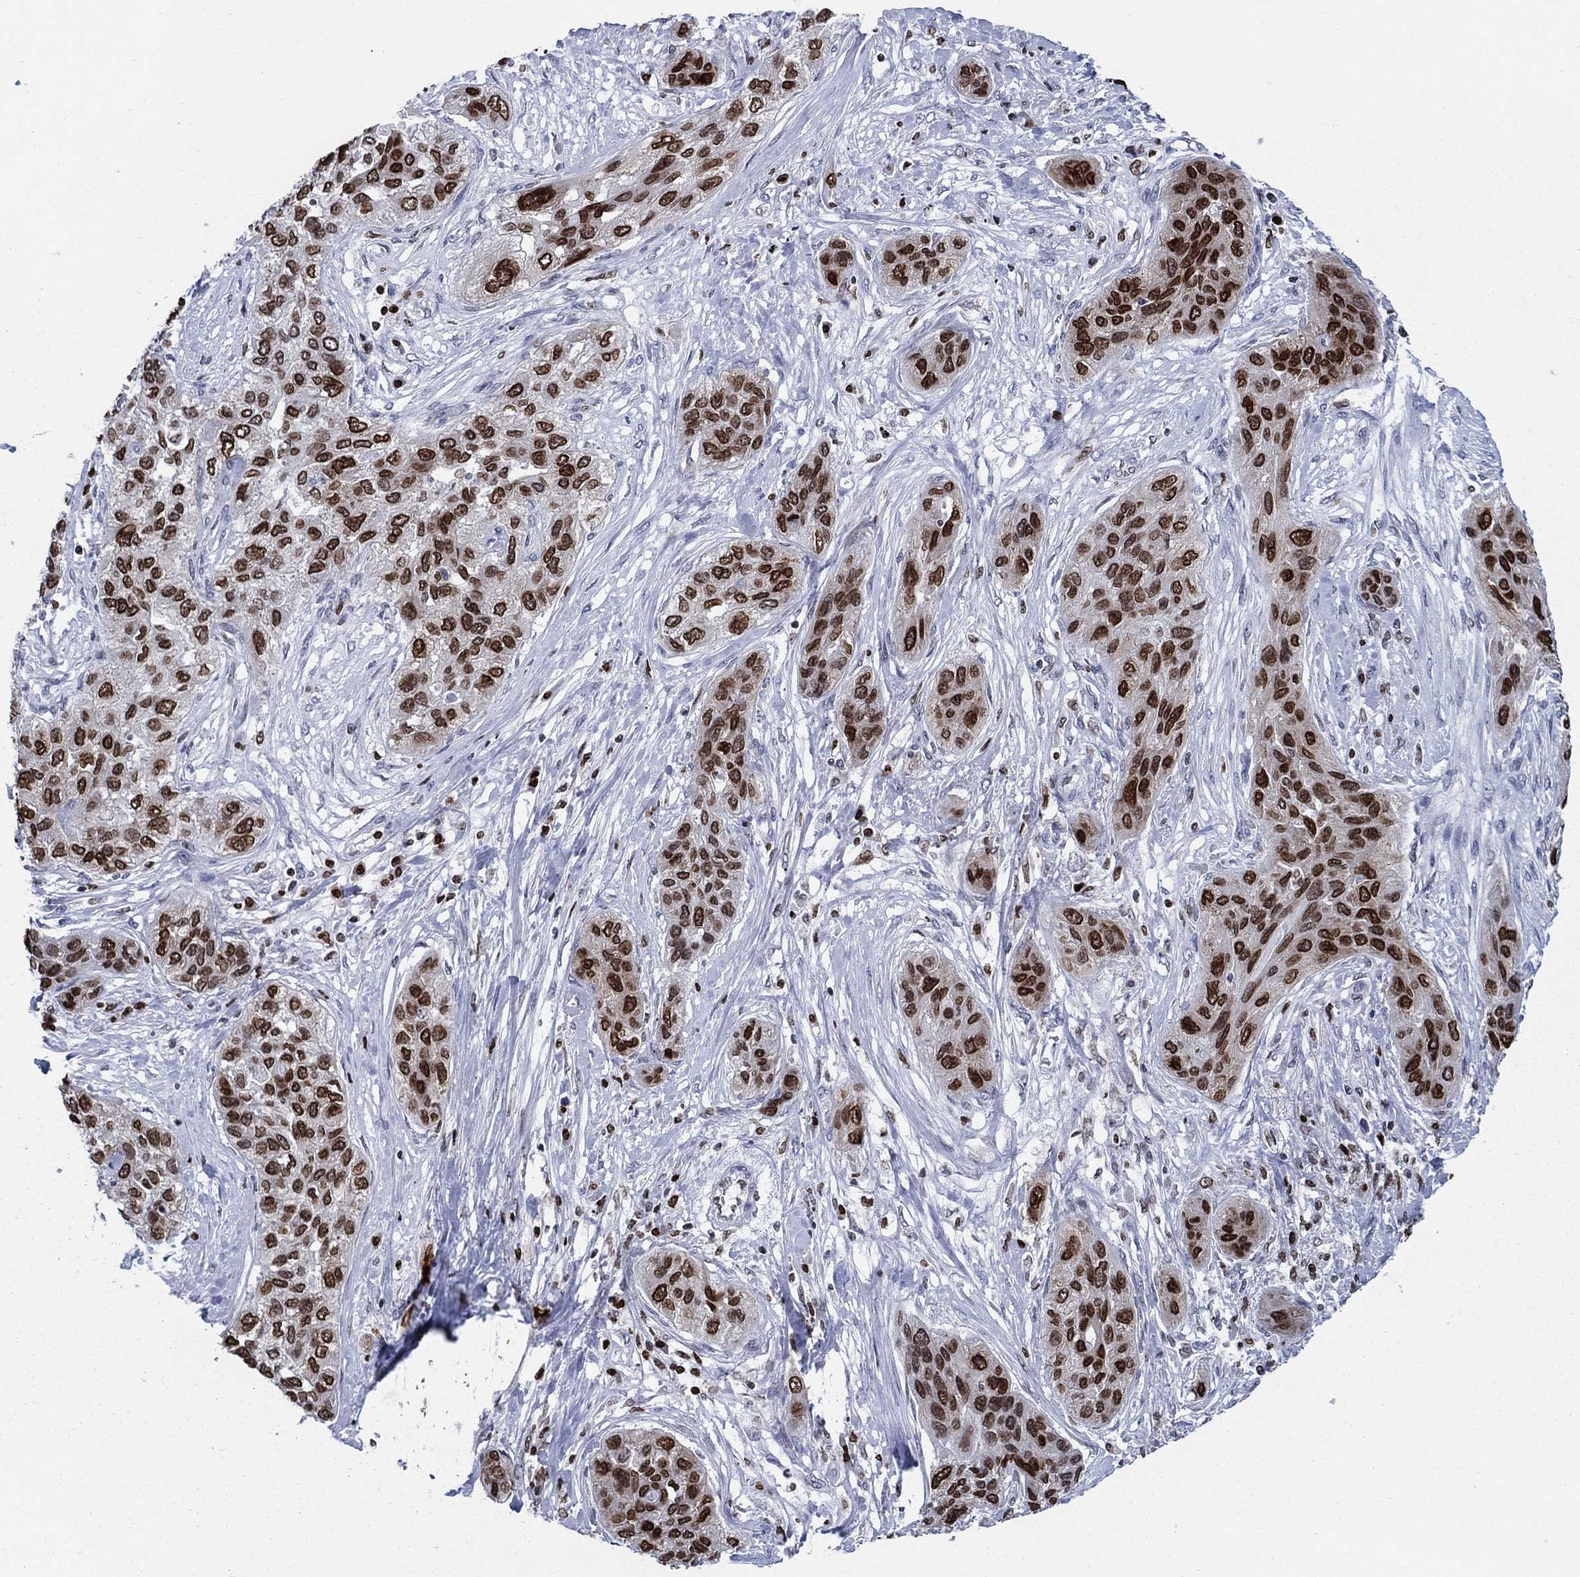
{"staining": {"intensity": "strong", "quantity": ">75%", "location": "nuclear"}, "tissue": "lung cancer", "cell_type": "Tumor cells", "image_type": "cancer", "snomed": [{"axis": "morphology", "description": "Squamous cell carcinoma, NOS"}, {"axis": "topography", "description": "Lung"}], "caption": "The image displays immunohistochemical staining of lung squamous cell carcinoma. There is strong nuclear positivity is appreciated in about >75% of tumor cells.", "gene": "HMGA1", "patient": {"sex": "female", "age": 70}}